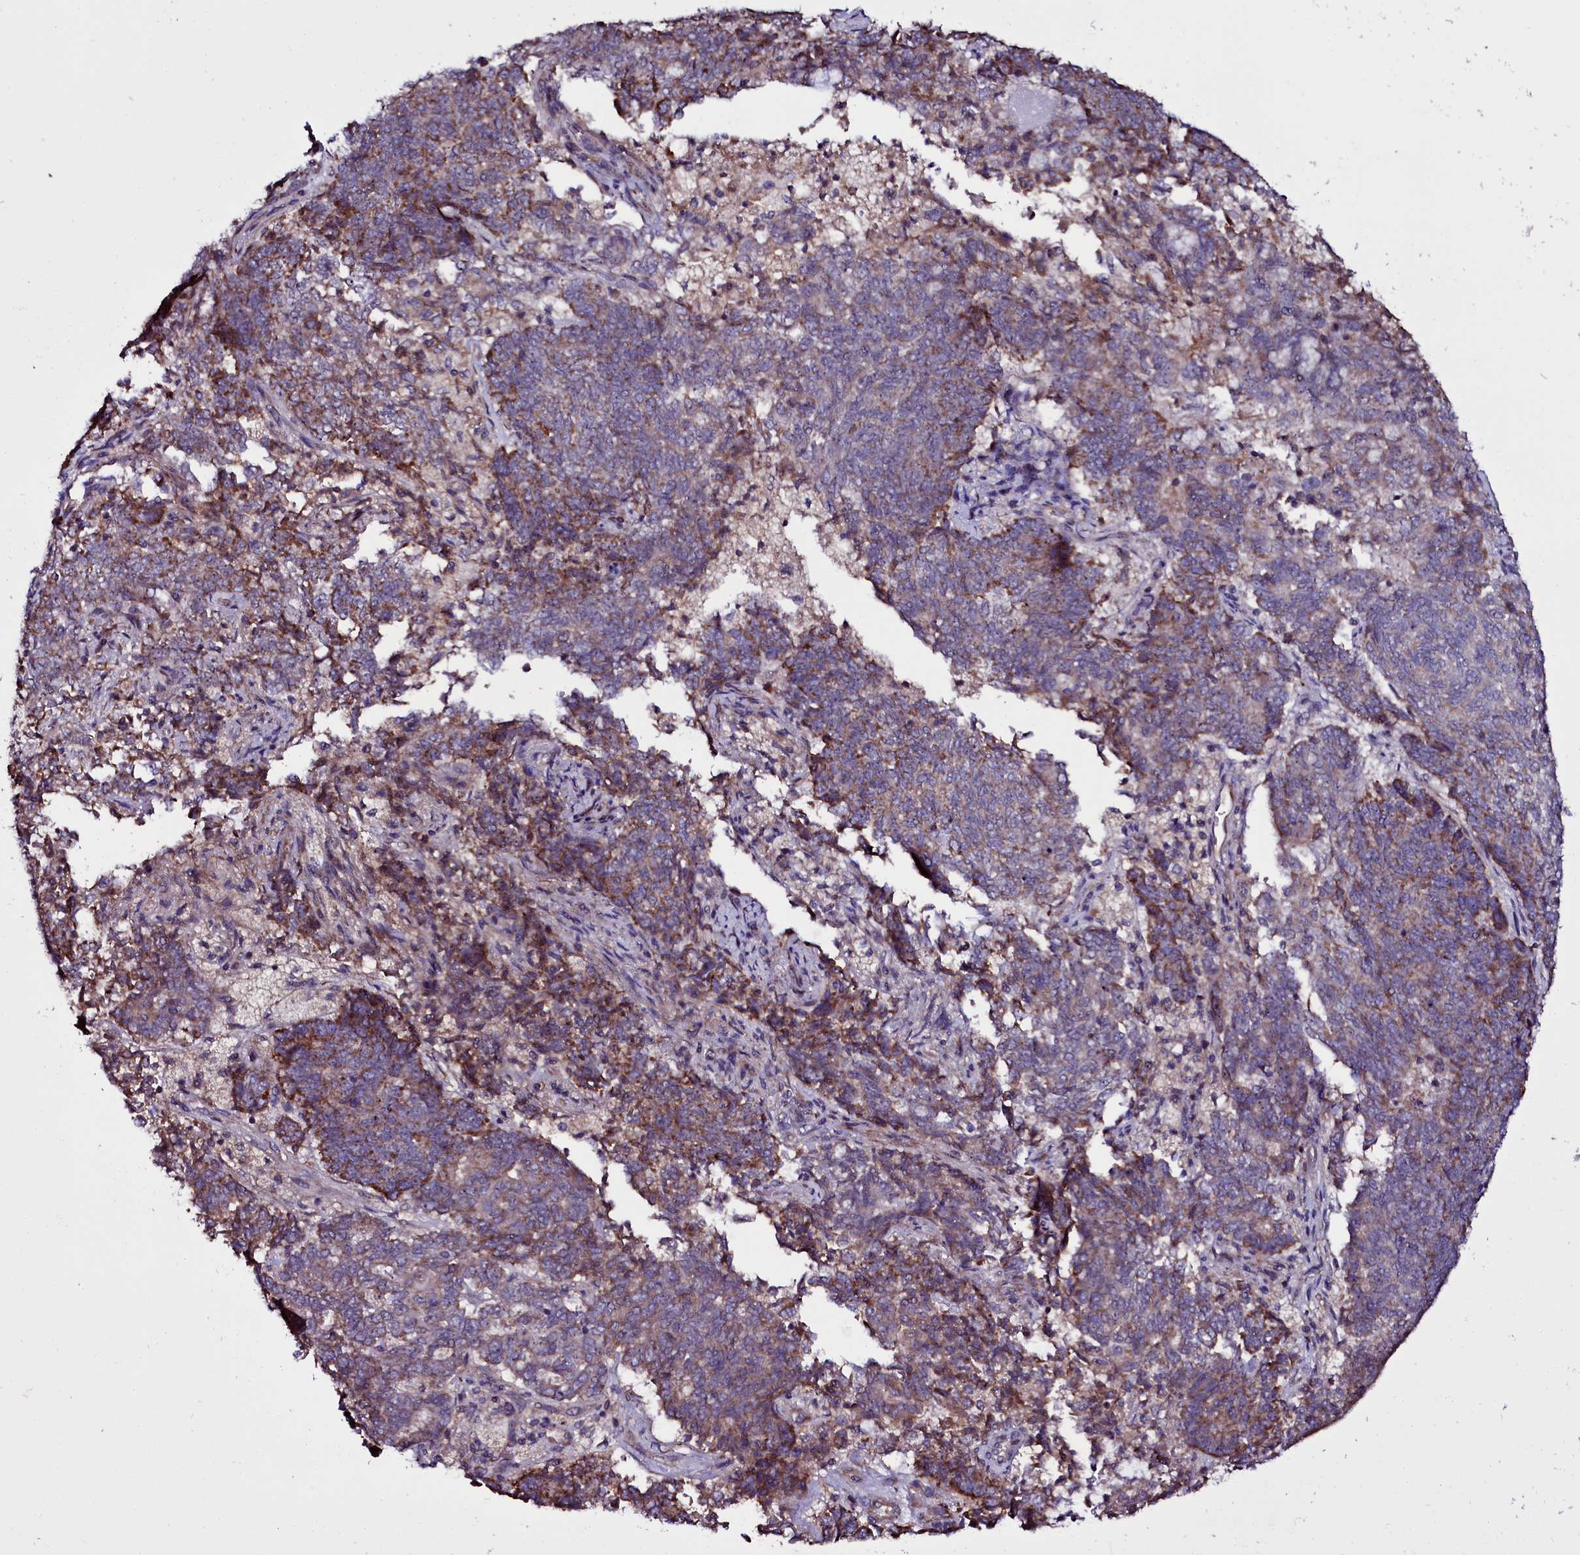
{"staining": {"intensity": "weak", "quantity": ">75%", "location": "cytoplasmic/membranous"}, "tissue": "endometrial cancer", "cell_type": "Tumor cells", "image_type": "cancer", "snomed": [{"axis": "morphology", "description": "Adenocarcinoma, NOS"}, {"axis": "topography", "description": "Endometrium"}], "caption": "Immunohistochemical staining of human endometrial cancer (adenocarcinoma) demonstrates low levels of weak cytoplasmic/membranous protein expression in about >75% of tumor cells.", "gene": "NAA80", "patient": {"sex": "female", "age": 80}}